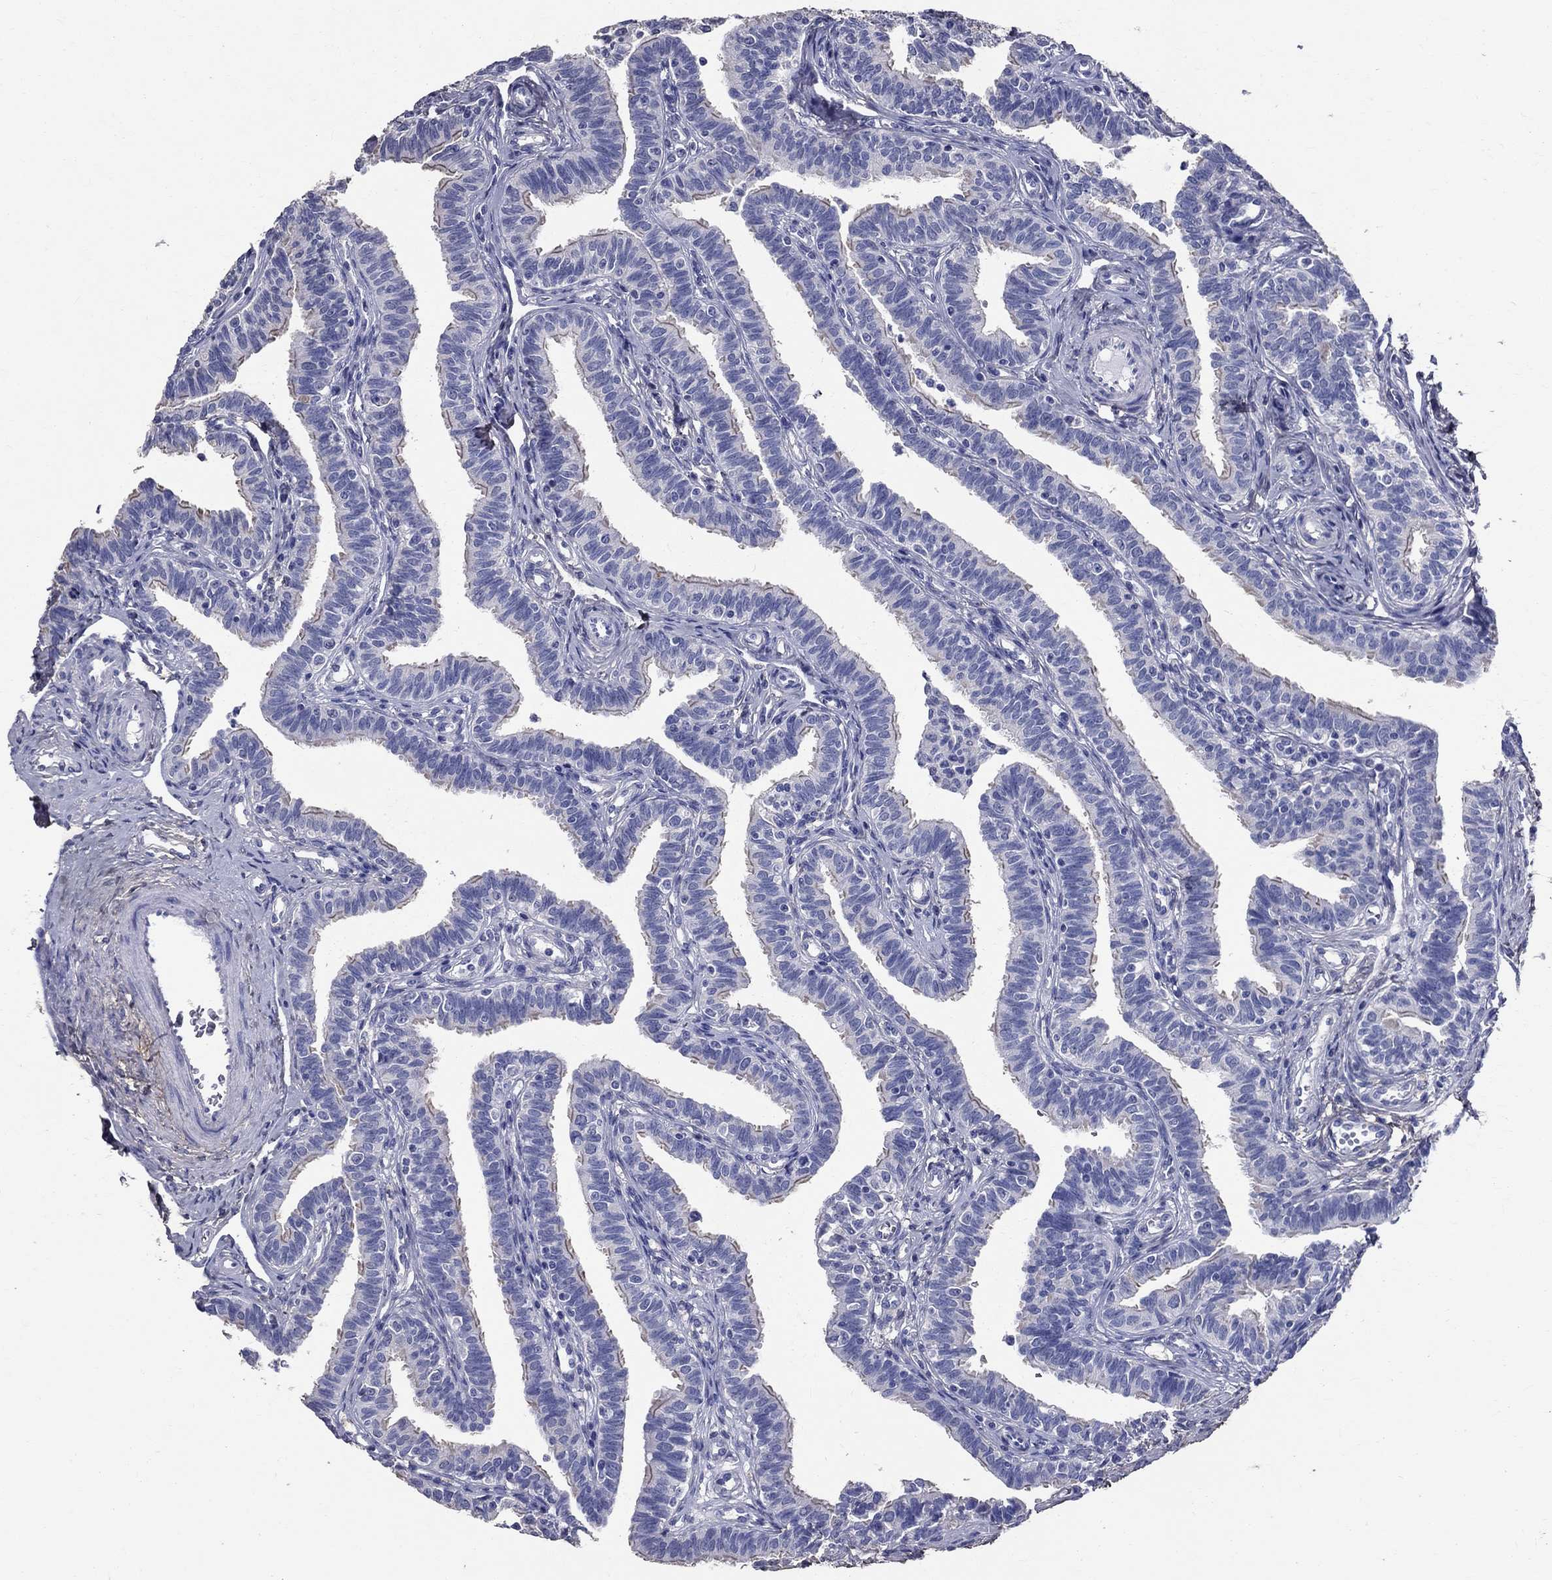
{"staining": {"intensity": "weak", "quantity": "<25%", "location": "cytoplasmic/membranous"}, "tissue": "fallopian tube", "cell_type": "Glandular cells", "image_type": "normal", "snomed": [{"axis": "morphology", "description": "Normal tissue, NOS"}, {"axis": "topography", "description": "Fallopian tube"}], "caption": "There is no significant expression in glandular cells of fallopian tube. The staining was performed using DAB to visualize the protein expression in brown, while the nuclei were stained in blue with hematoxylin (Magnification: 20x).", "gene": "ANXA10", "patient": {"sex": "female", "age": 36}}